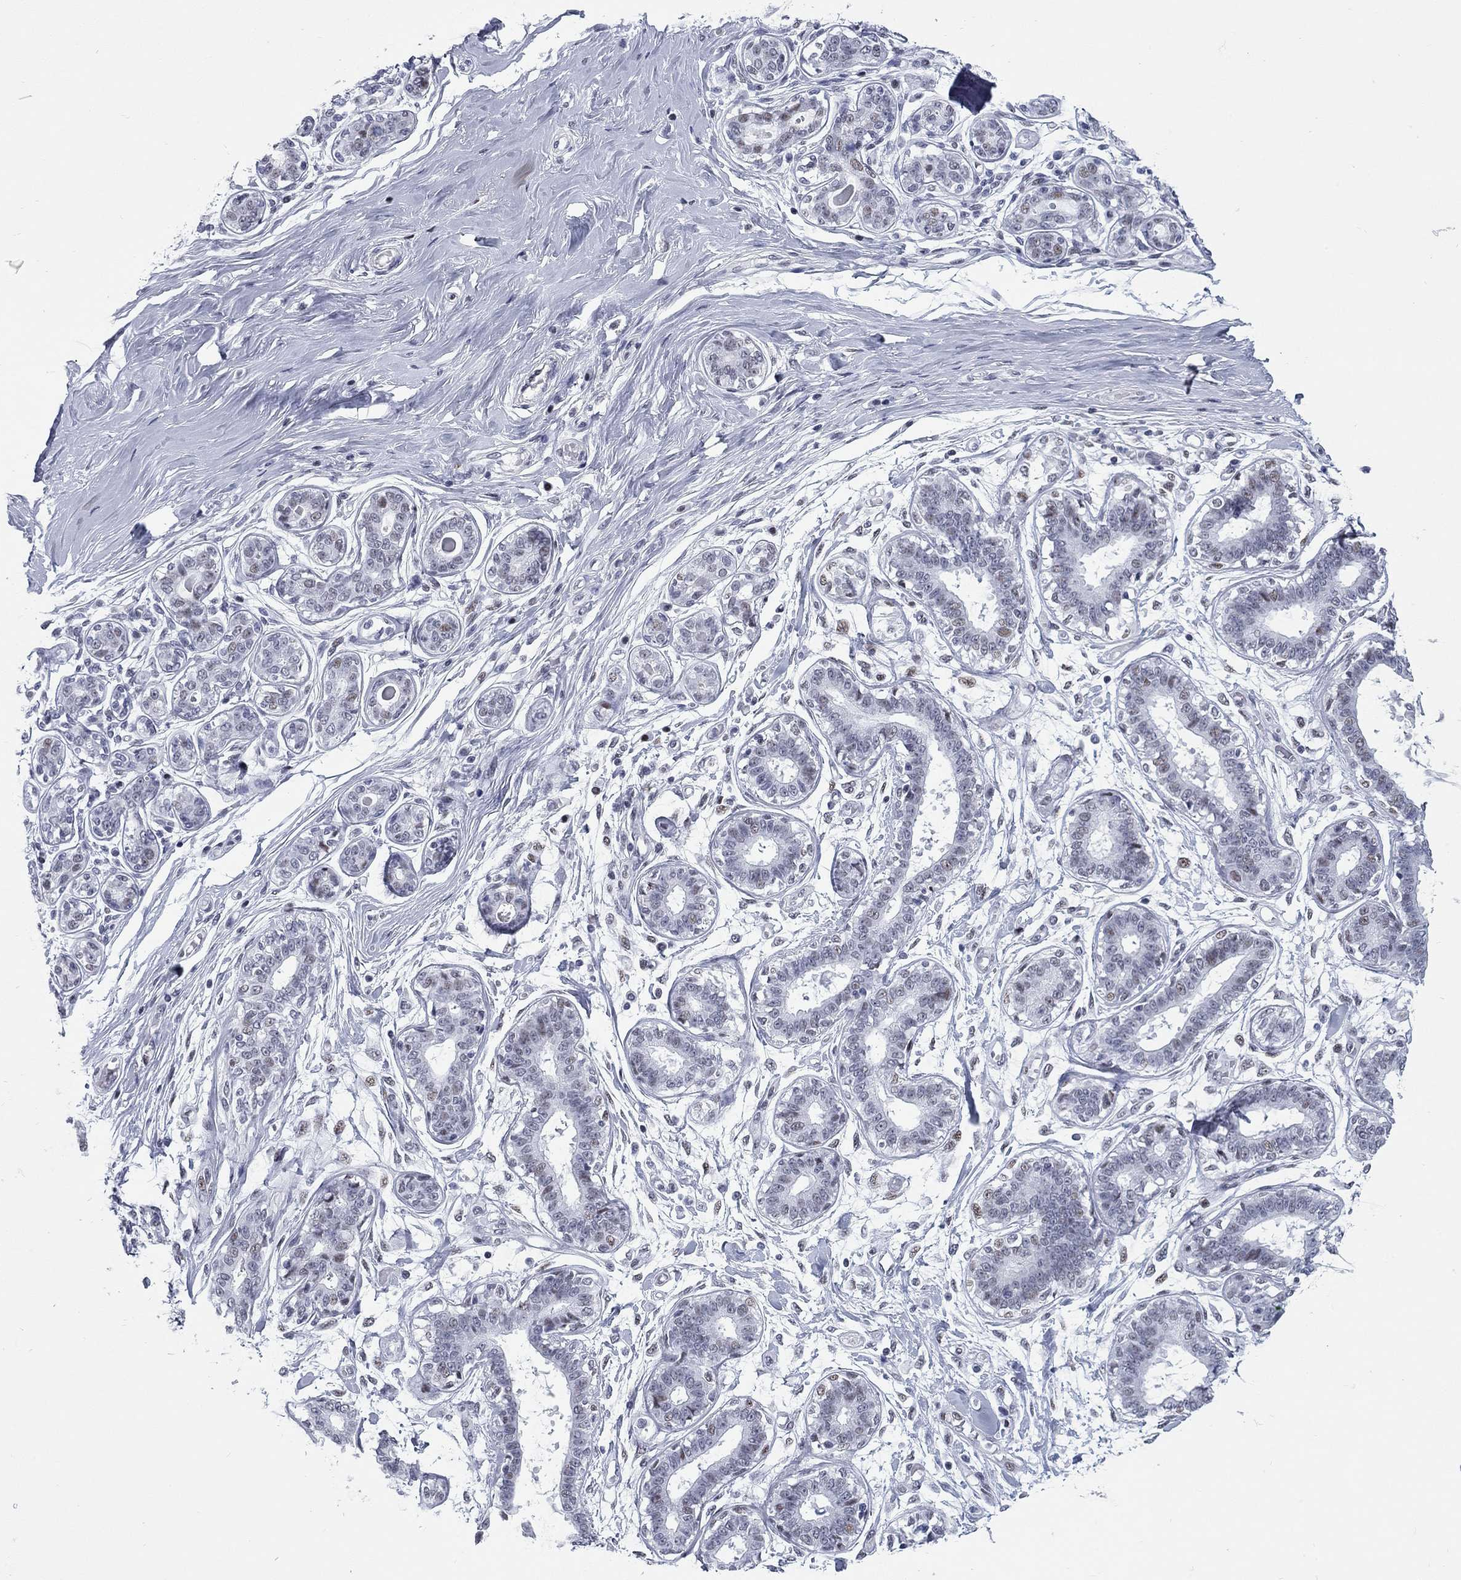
{"staining": {"intensity": "negative", "quantity": "none", "location": "none"}, "tissue": "breast", "cell_type": "Adipocytes", "image_type": "normal", "snomed": [{"axis": "morphology", "description": "Normal tissue, NOS"}, {"axis": "topography", "description": "Skin"}, {"axis": "topography", "description": "Breast"}], "caption": "A histopathology image of breast stained for a protein displays no brown staining in adipocytes.", "gene": "ASF1B", "patient": {"sex": "female", "age": 43}}